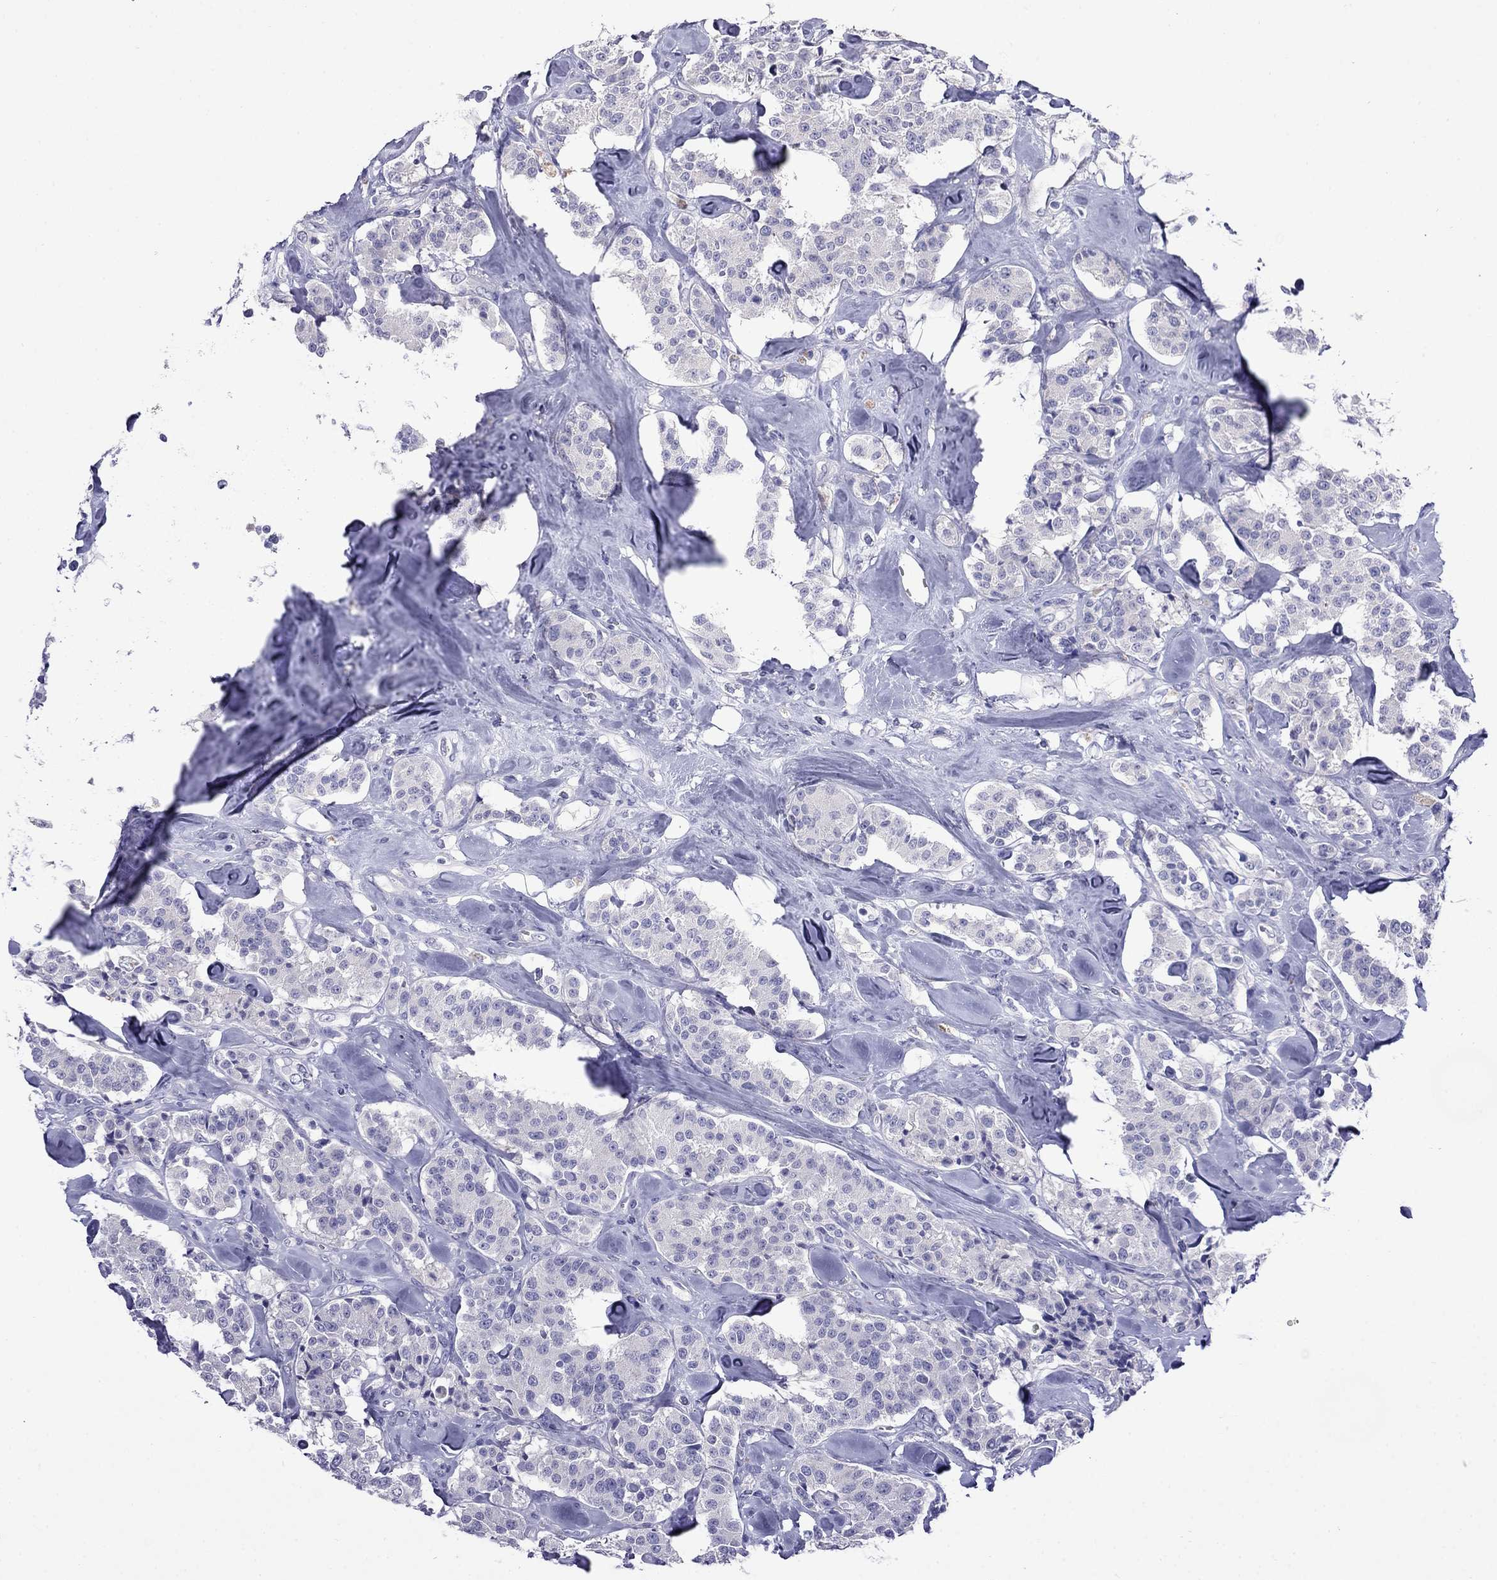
{"staining": {"intensity": "negative", "quantity": "none", "location": "none"}, "tissue": "carcinoid", "cell_type": "Tumor cells", "image_type": "cancer", "snomed": [{"axis": "morphology", "description": "Carcinoid, malignant, NOS"}, {"axis": "topography", "description": "Pancreas"}], "caption": "Immunohistochemistry photomicrograph of human carcinoid stained for a protein (brown), which demonstrates no positivity in tumor cells.", "gene": "MYO15A", "patient": {"sex": "male", "age": 41}}